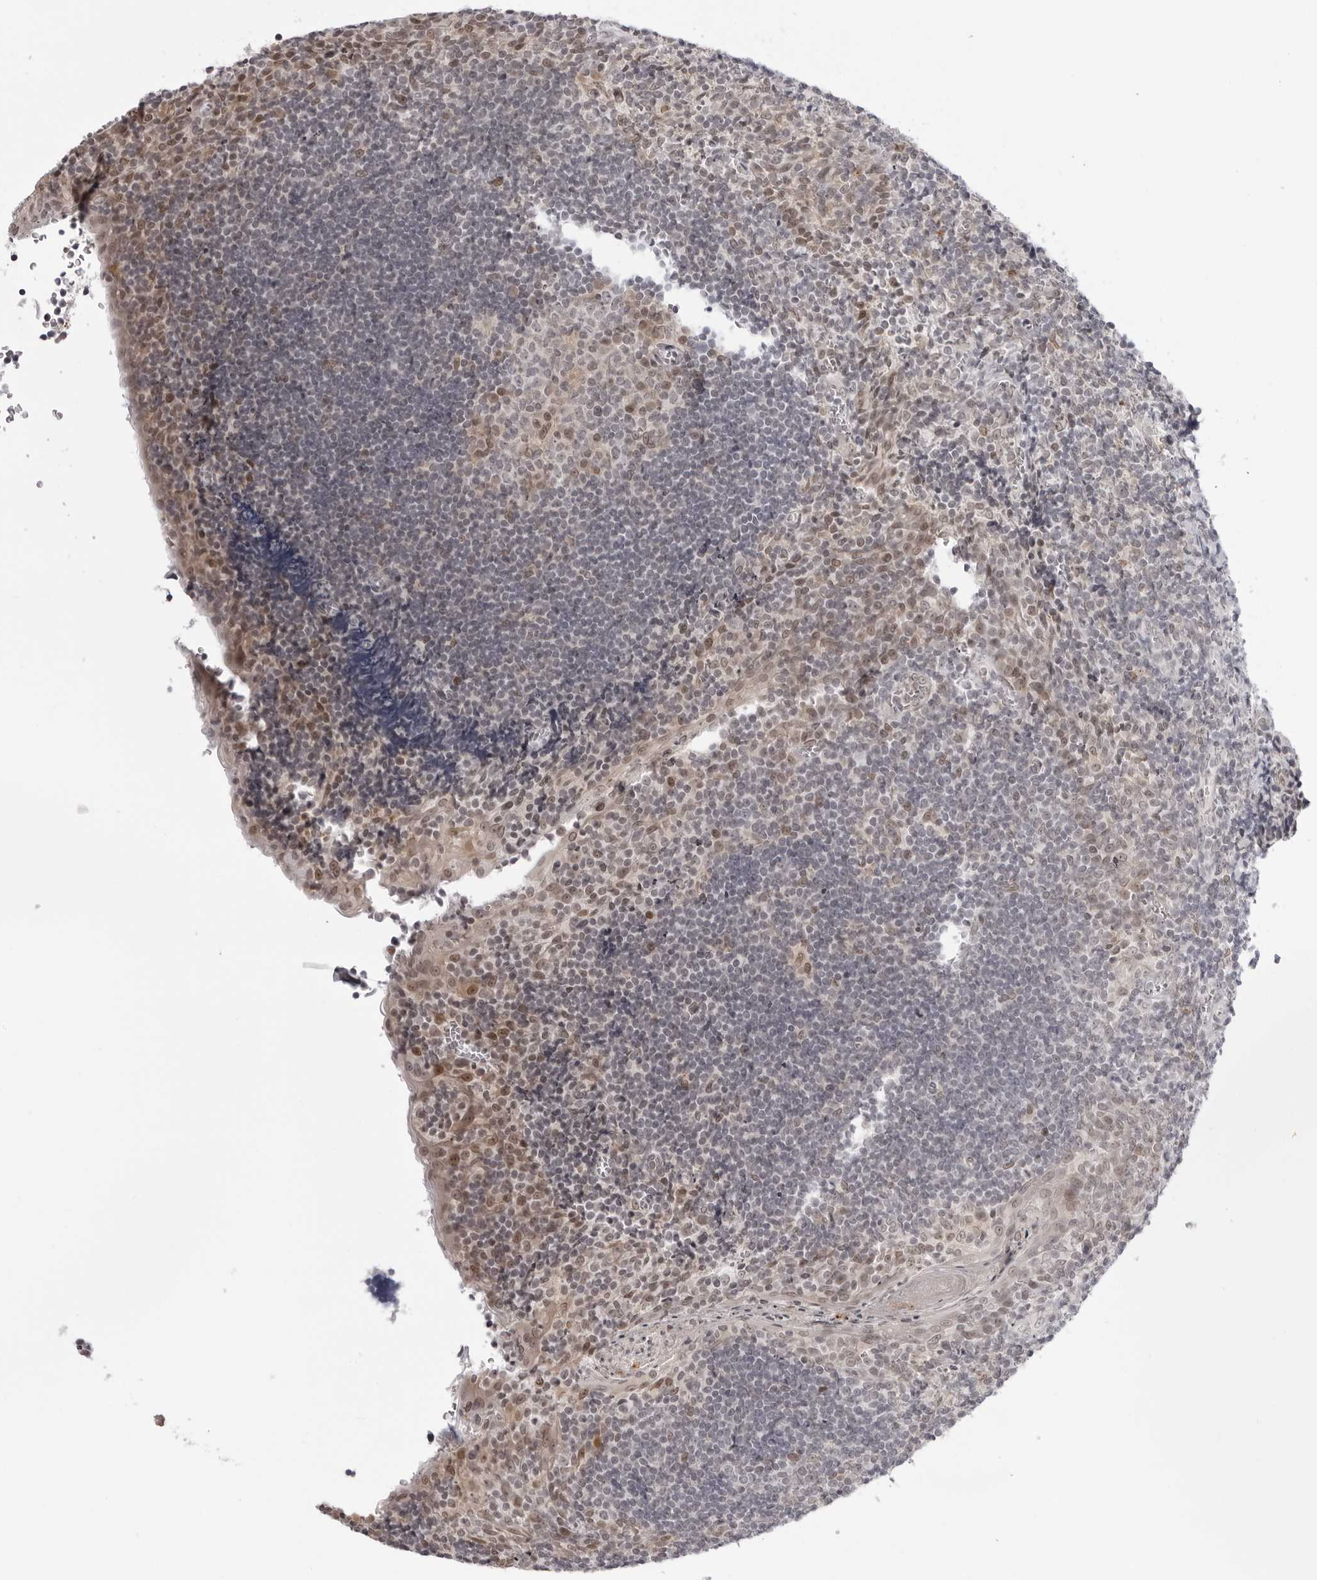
{"staining": {"intensity": "weak", "quantity": "<25%", "location": "nuclear"}, "tissue": "tonsil", "cell_type": "Germinal center cells", "image_type": "normal", "snomed": [{"axis": "morphology", "description": "Normal tissue, NOS"}, {"axis": "topography", "description": "Tonsil"}], "caption": "The immunohistochemistry (IHC) photomicrograph has no significant staining in germinal center cells of tonsil. The staining was performed using DAB (3,3'-diaminobenzidine) to visualize the protein expression in brown, while the nuclei were stained in blue with hematoxylin (Magnification: 20x).", "gene": "SRGAP2", "patient": {"sex": "male", "age": 27}}